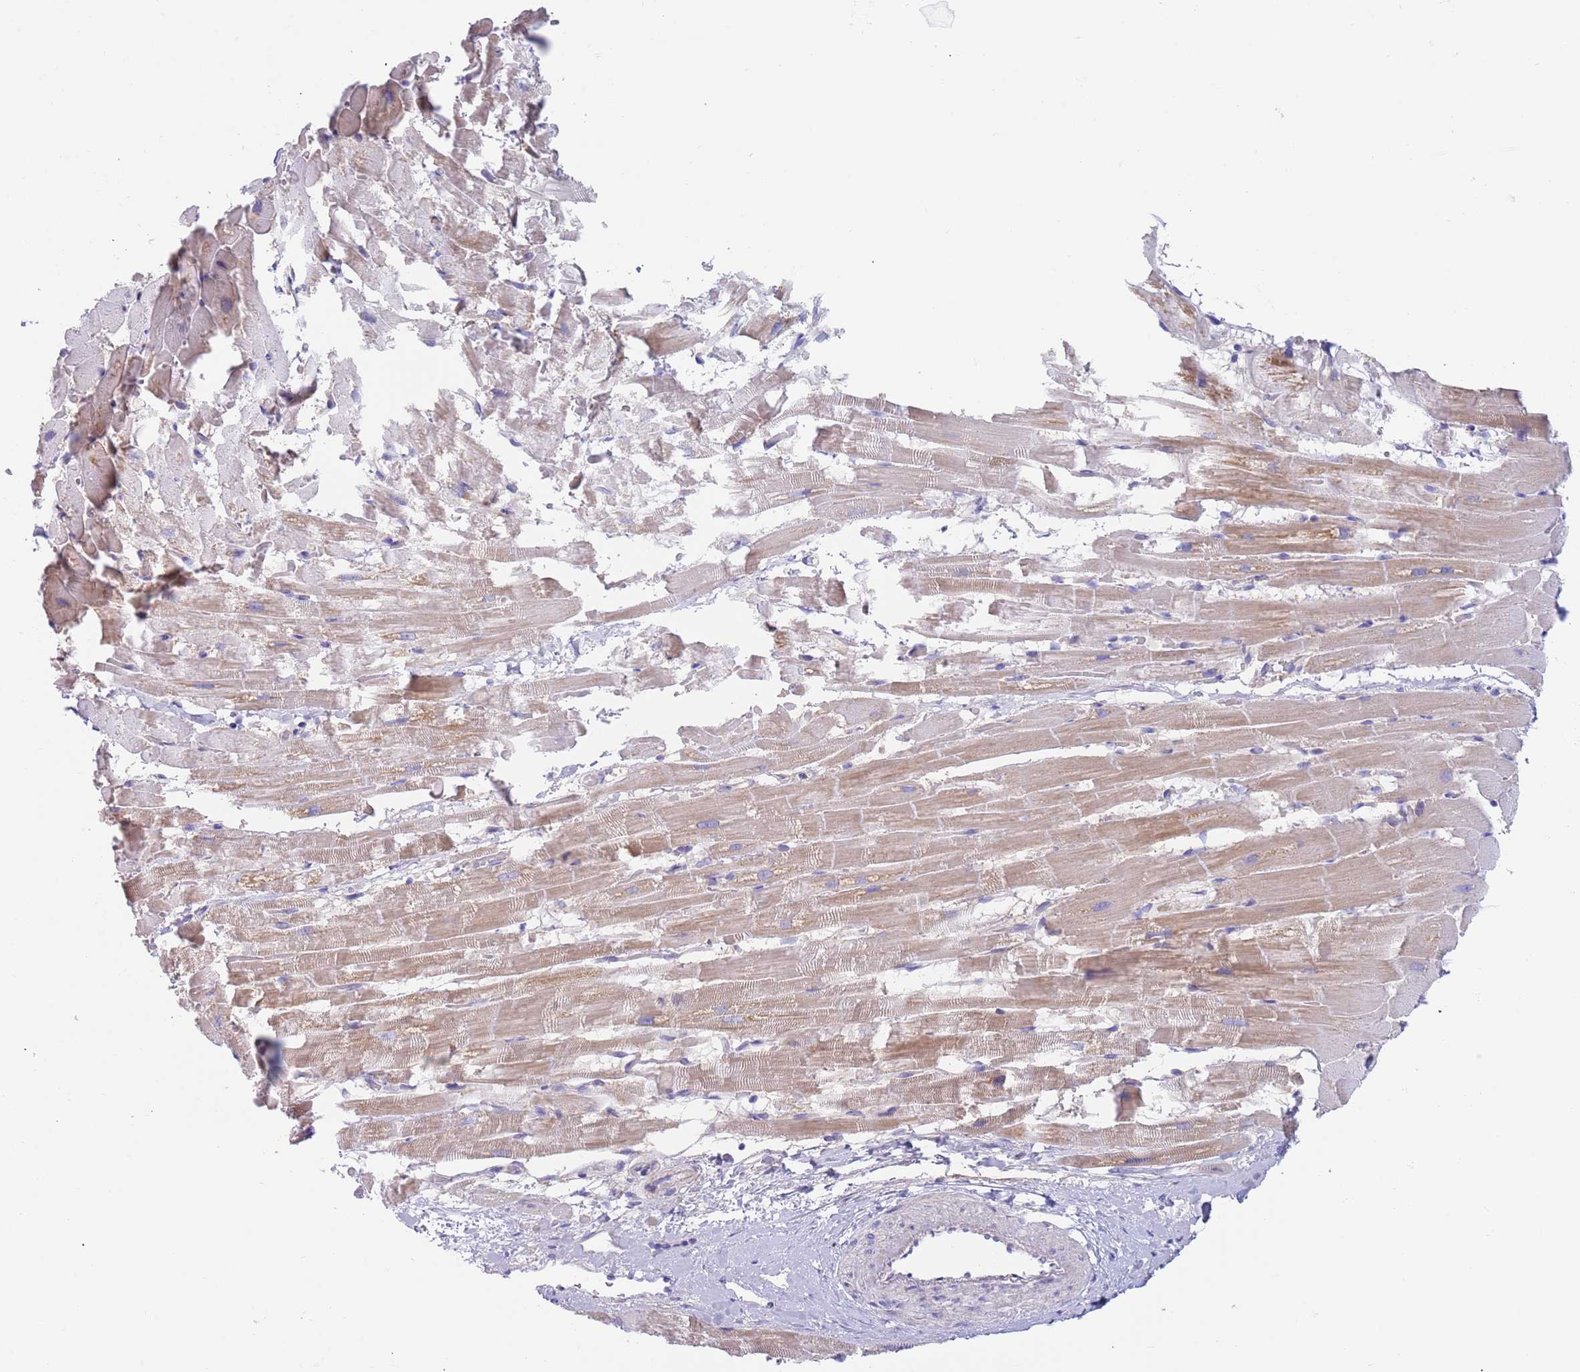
{"staining": {"intensity": "moderate", "quantity": ">75%", "location": "cytoplasmic/membranous"}, "tissue": "heart muscle", "cell_type": "Cardiomyocytes", "image_type": "normal", "snomed": [{"axis": "morphology", "description": "Normal tissue, NOS"}, {"axis": "topography", "description": "Heart"}], "caption": "A brown stain highlights moderate cytoplasmic/membranous expression of a protein in cardiomyocytes of normal heart muscle.", "gene": "CCDC149", "patient": {"sex": "male", "age": 37}}